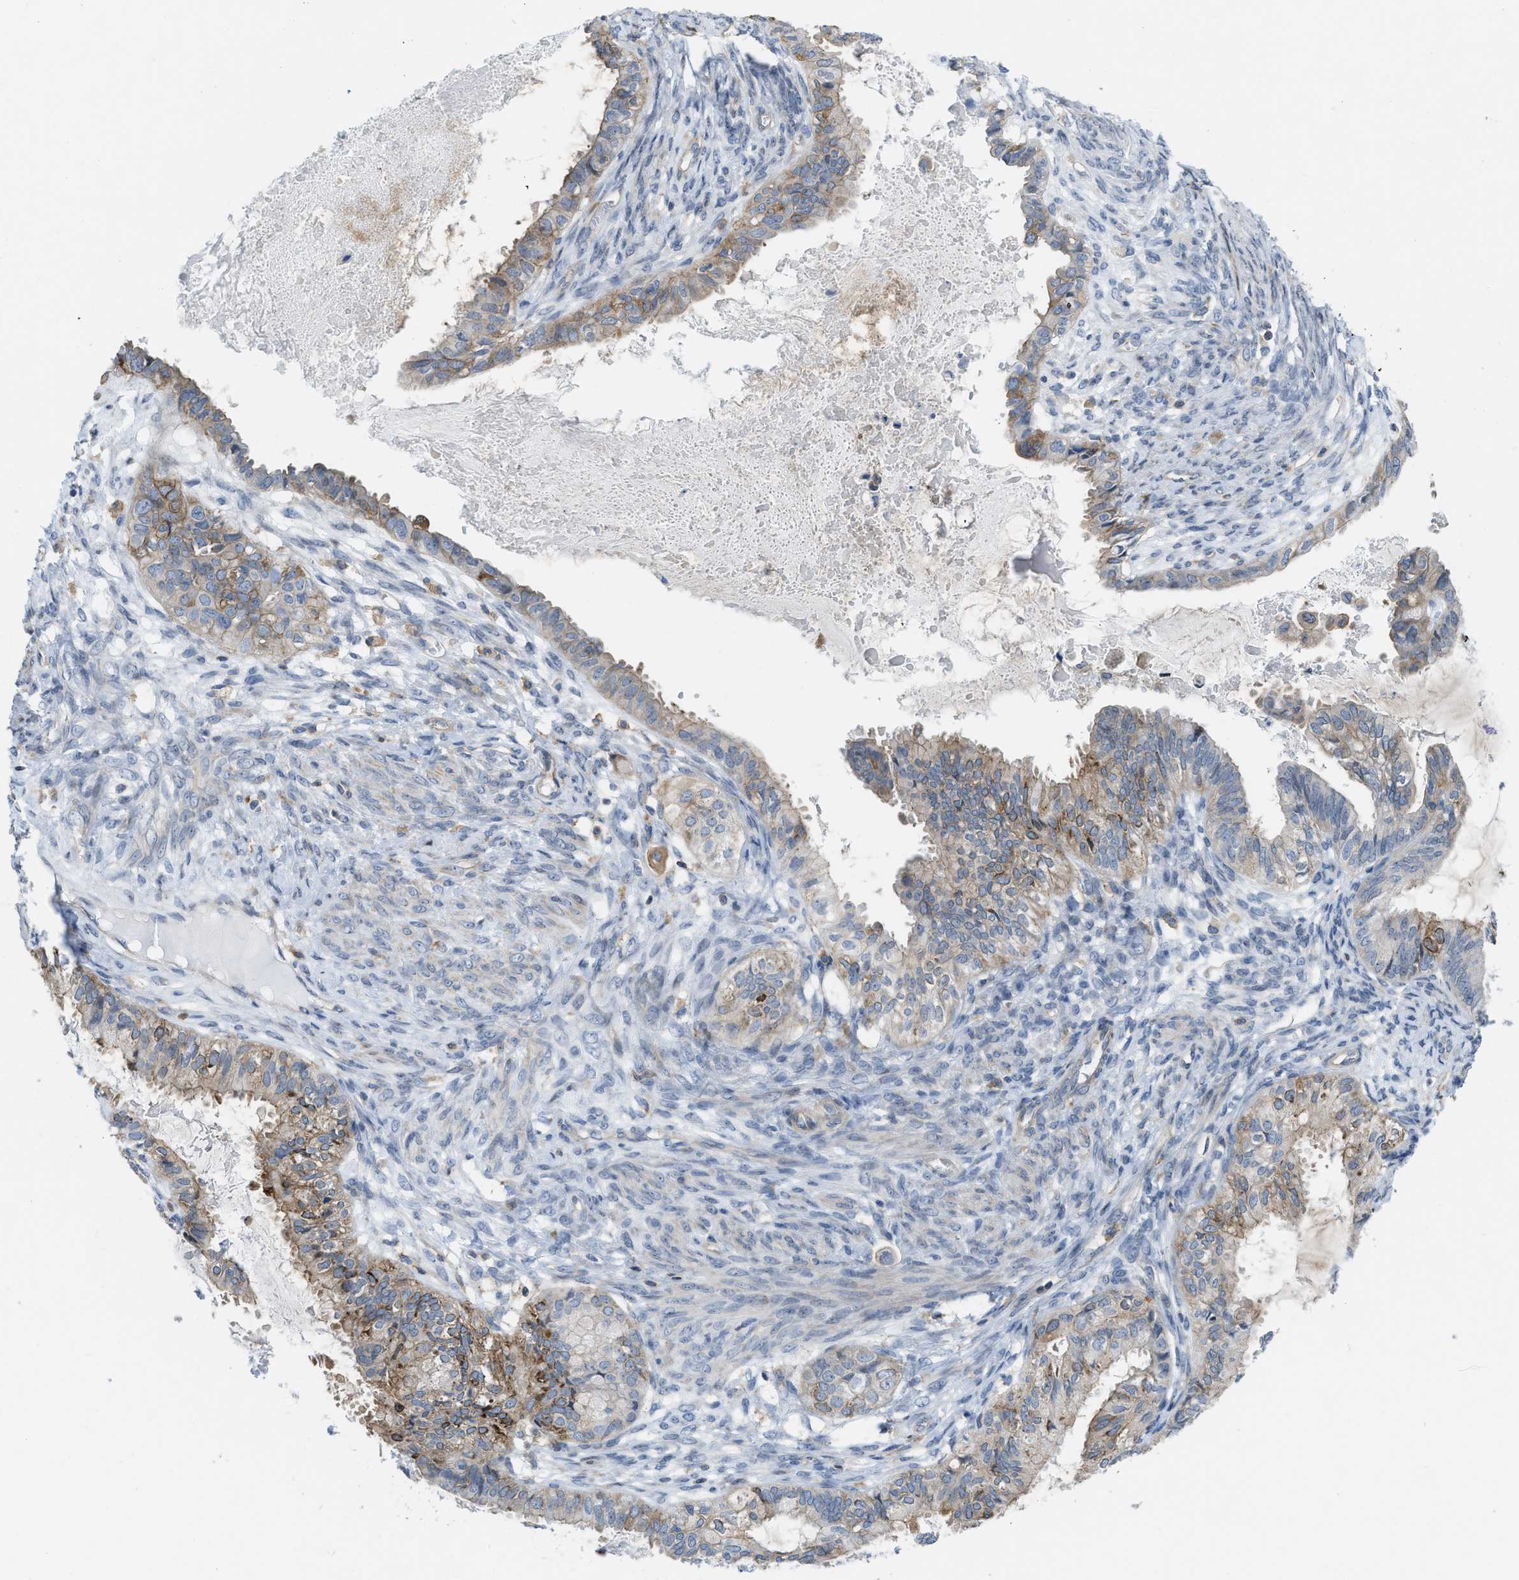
{"staining": {"intensity": "moderate", "quantity": "<25%", "location": "cytoplasmic/membranous"}, "tissue": "cervical cancer", "cell_type": "Tumor cells", "image_type": "cancer", "snomed": [{"axis": "morphology", "description": "Normal tissue, NOS"}, {"axis": "morphology", "description": "Adenocarcinoma, NOS"}, {"axis": "topography", "description": "Cervix"}, {"axis": "topography", "description": "Endometrium"}], "caption": "Protein staining of adenocarcinoma (cervical) tissue reveals moderate cytoplasmic/membranous staining in approximately <25% of tumor cells.", "gene": "MYO18A", "patient": {"sex": "female", "age": 86}}